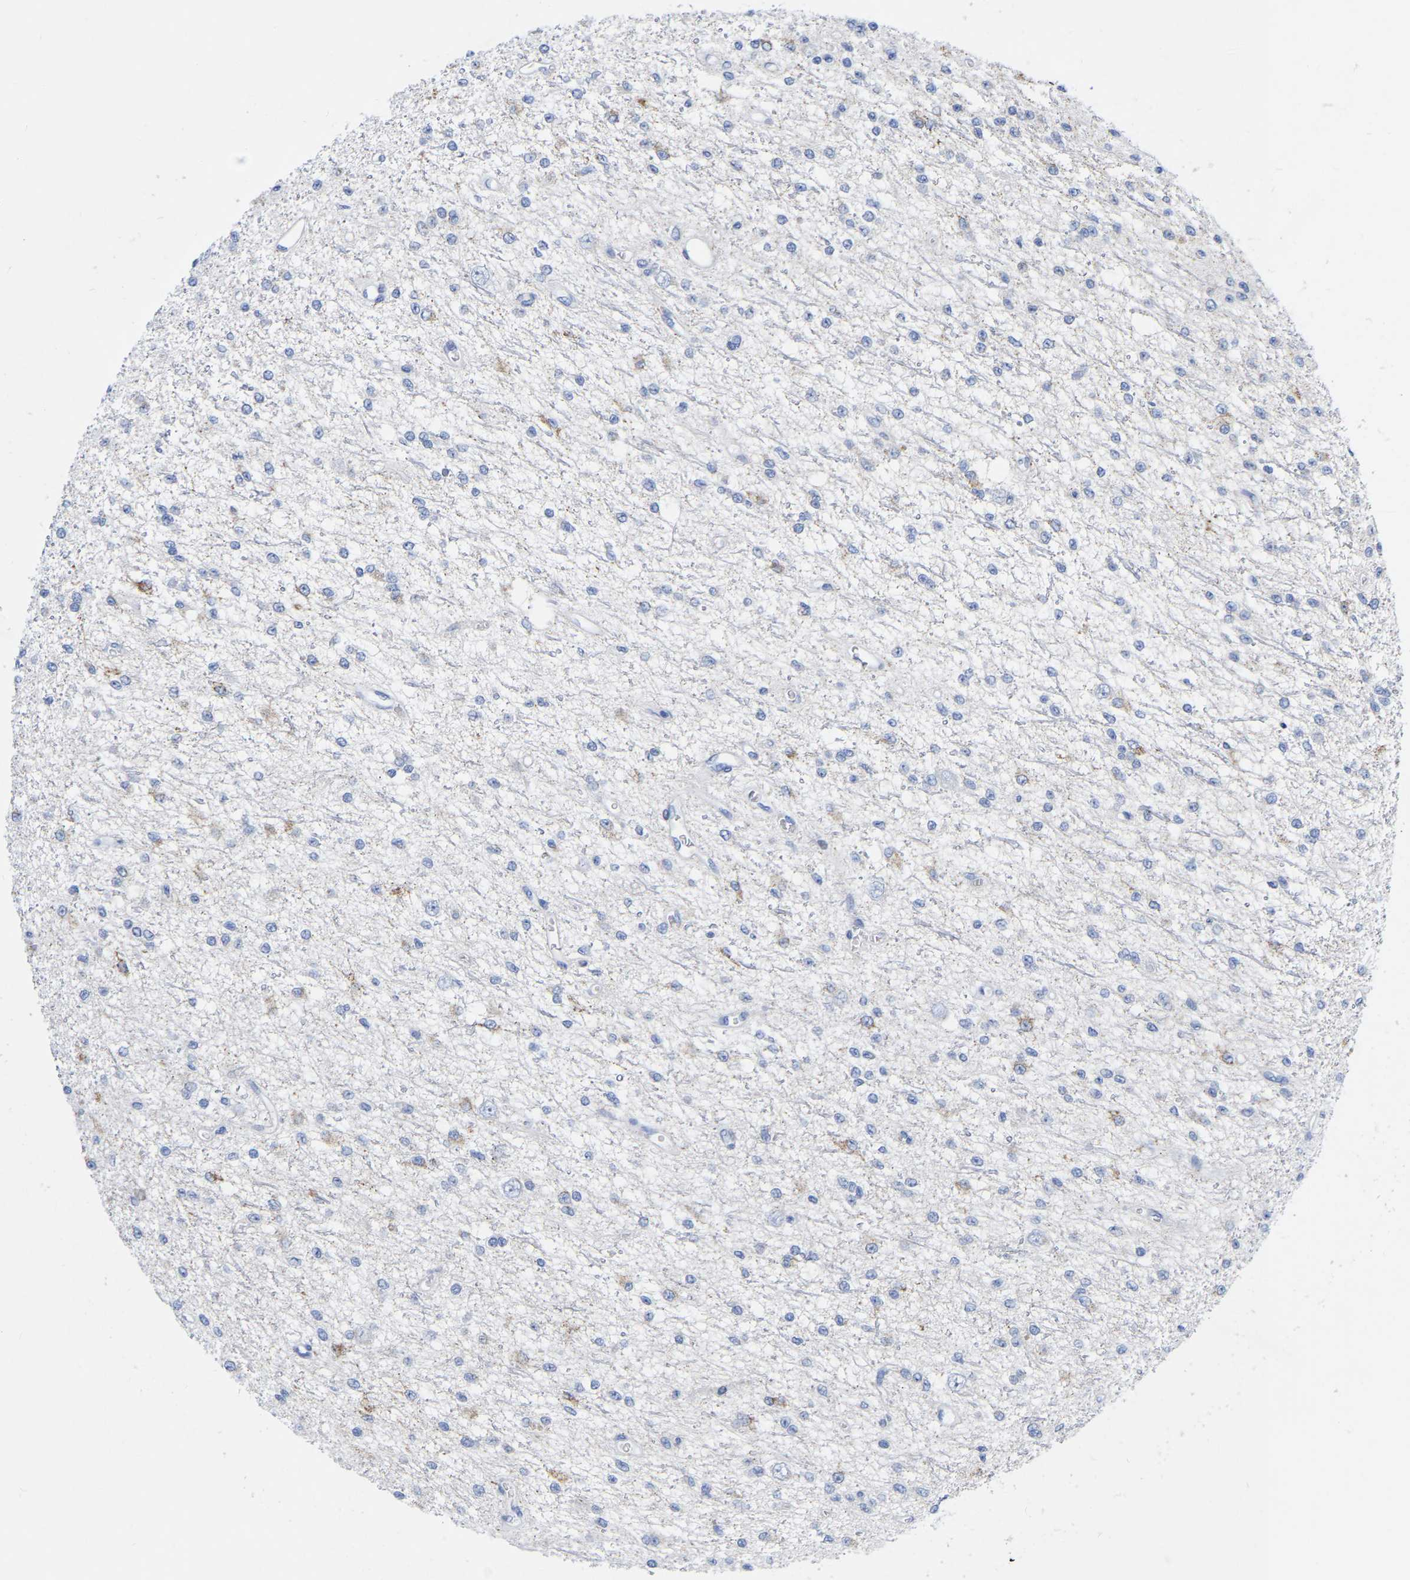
{"staining": {"intensity": "negative", "quantity": "none", "location": "none"}, "tissue": "glioma", "cell_type": "Tumor cells", "image_type": "cancer", "snomed": [{"axis": "morphology", "description": "Glioma, malignant, Low grade"}, {"axis": "topography", "description": "Brain"}], "caption": "Tumor cells are negative for brown protein staining in glioma.", "gene": "ZNF629", "patient": {"sex": "male", "age": 38}}